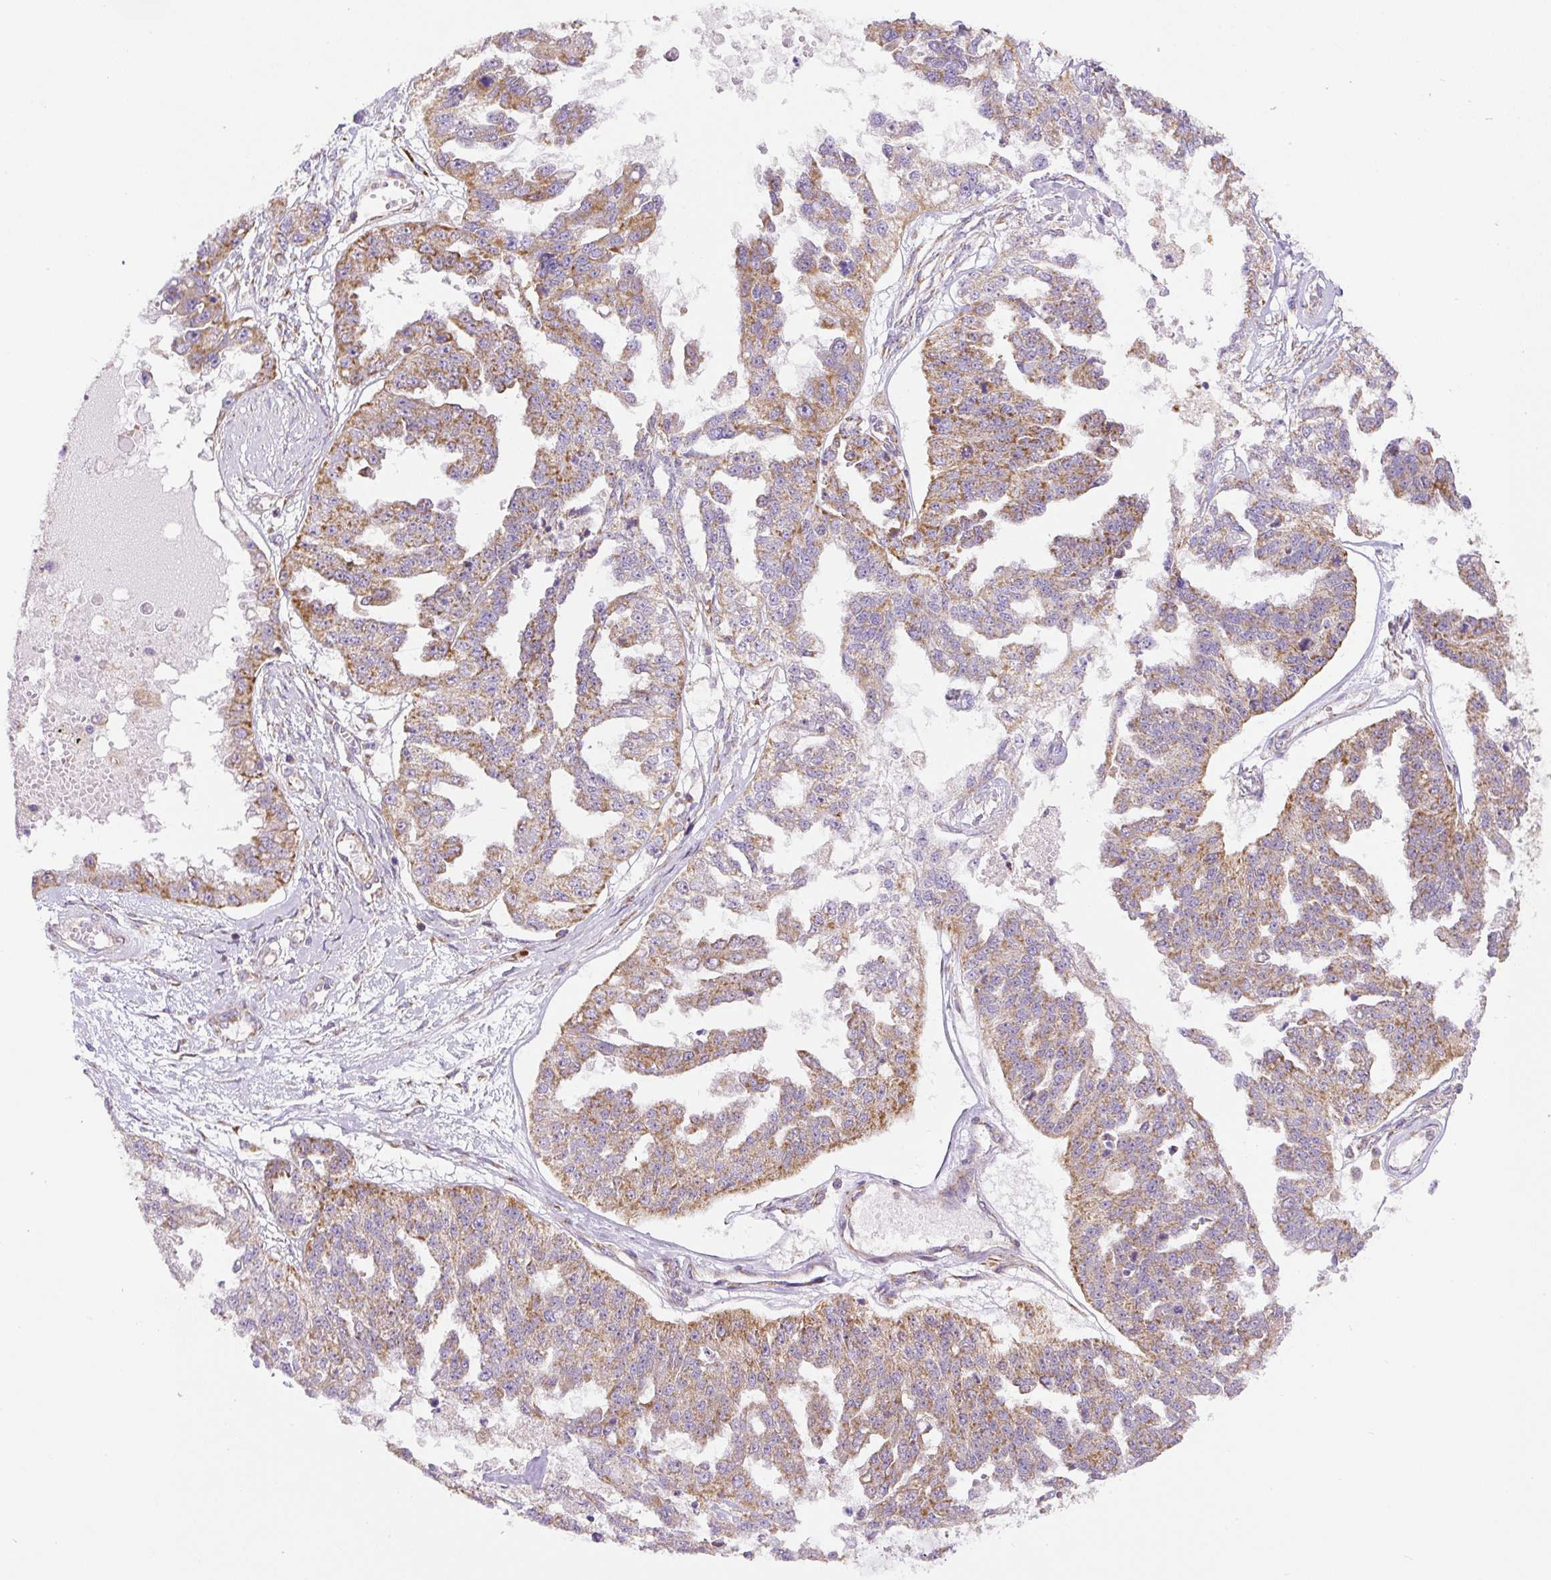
{"staining": {"intensity": "moderate", "quantity": ">75%", "location": "cytoplasmic/membranous"}, "tissue": "ovarian cancer", "cell_type": "Tumor cells", "image_type": "cancer", "snomed": [{"axis": "morphology", "description": "Cystadenocarcinoma, serous, NOS"}, {"axis": "topography", "description": "Ovary"}], "caption": "This is an image of IHC staining of ovarian cancer (serous cystadenocarcinoma), which shows moderate positivity in the cytoplasmic/membranous of tumor cells.", "gene": "NDUFAF2", "patient": {"sex": "female", "age": 58}}